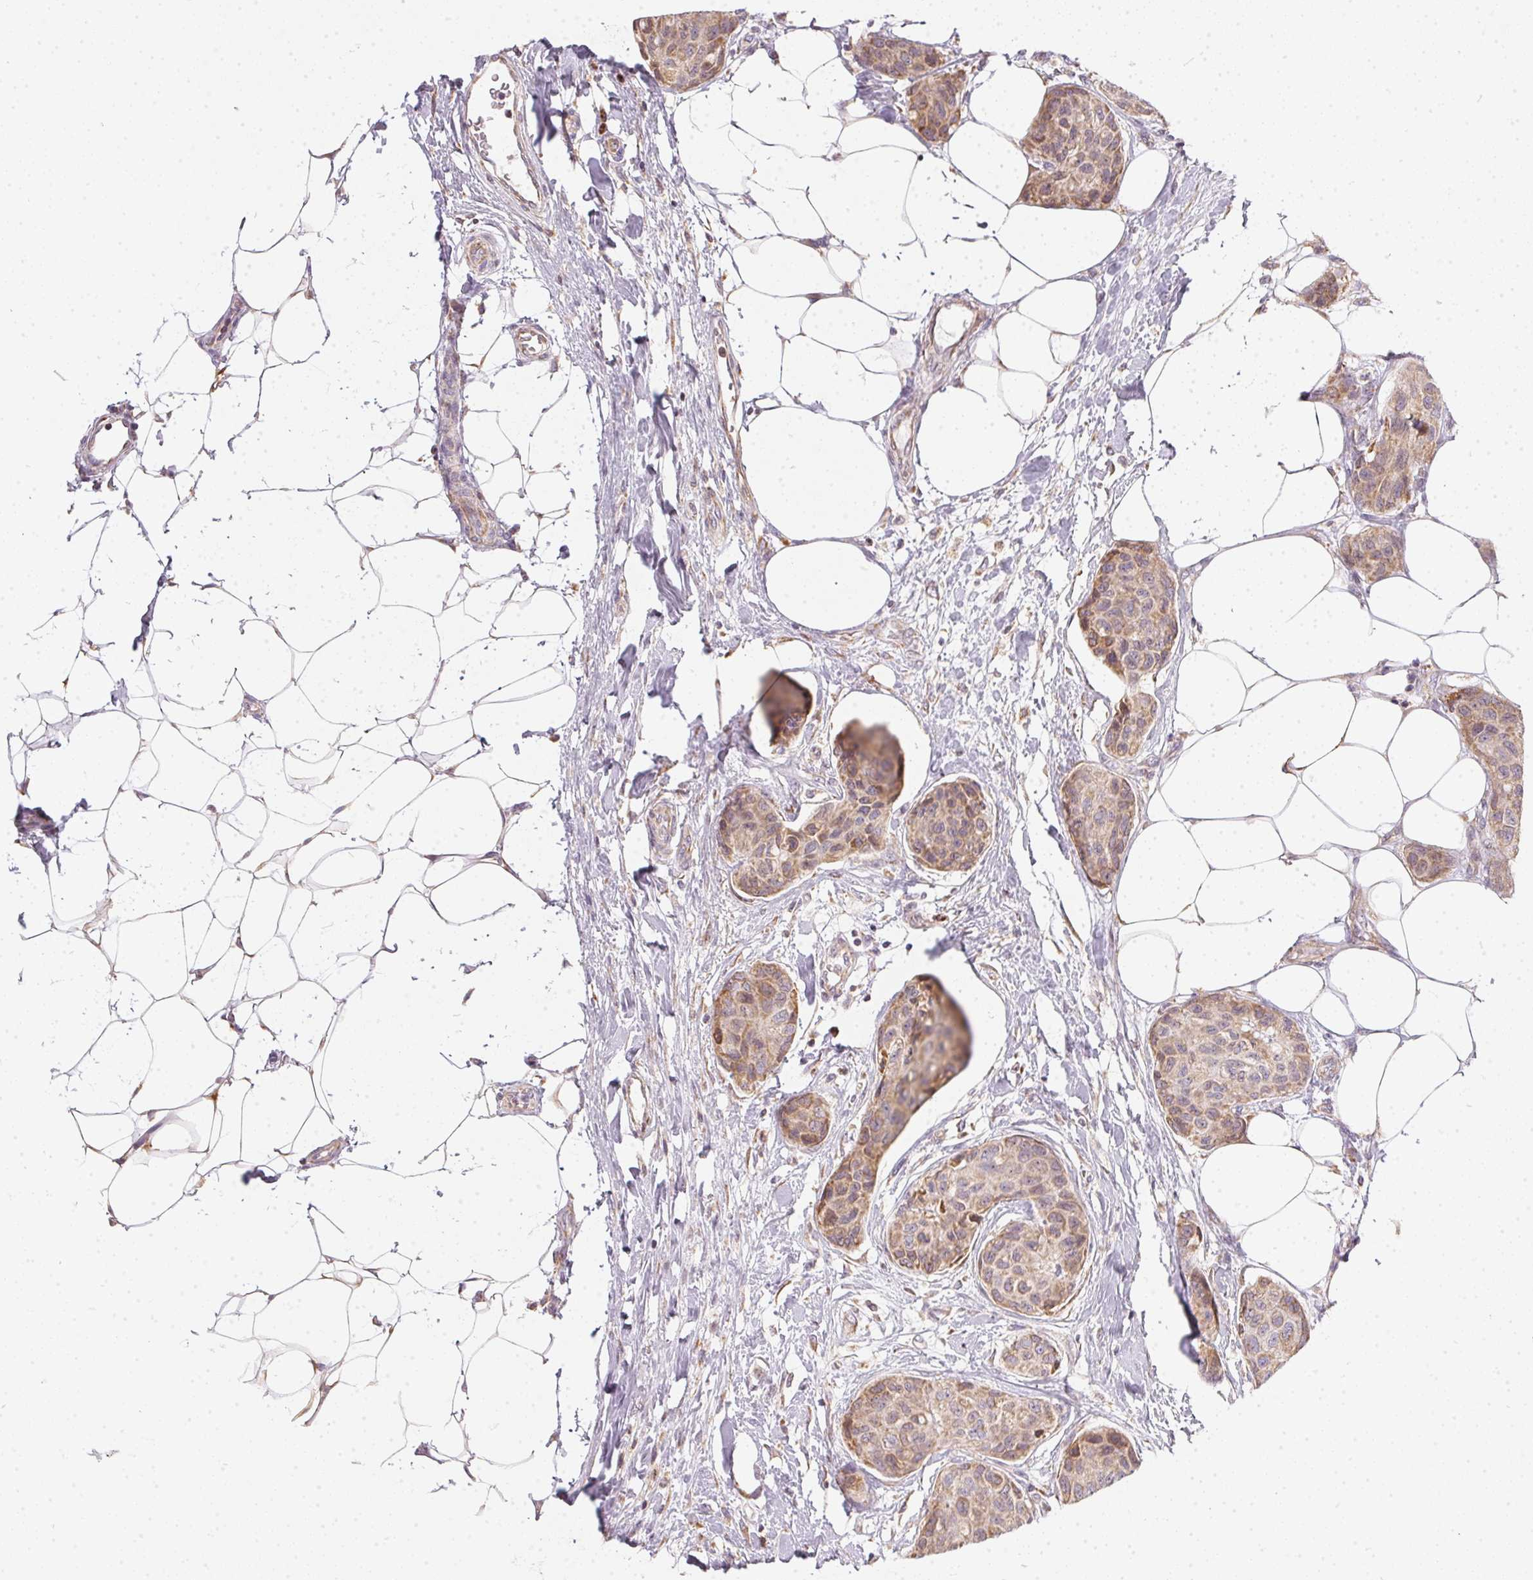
{"staining": {"intensity": "moderate", "quantity": ">75%", "location": "cytoplasmic/membranous"}, "tissue": "breast cancer", "cell_type": "Tumor cells", "image_type": "cancer", "snomed": [{"axis": "morphology", "description": "Duct carcinoma"}, {"axis": "topography", "description": "Breast"}], "caption": "Immunohistochemical staining of breast cancer (infiltrating ductal carcinoma) exhibits moderate cytoplasmic/membranous protein expression in about >75% of tumor cells.", "gene": "VWA5B2", "patient": {"sex": "female", "age": 80}}